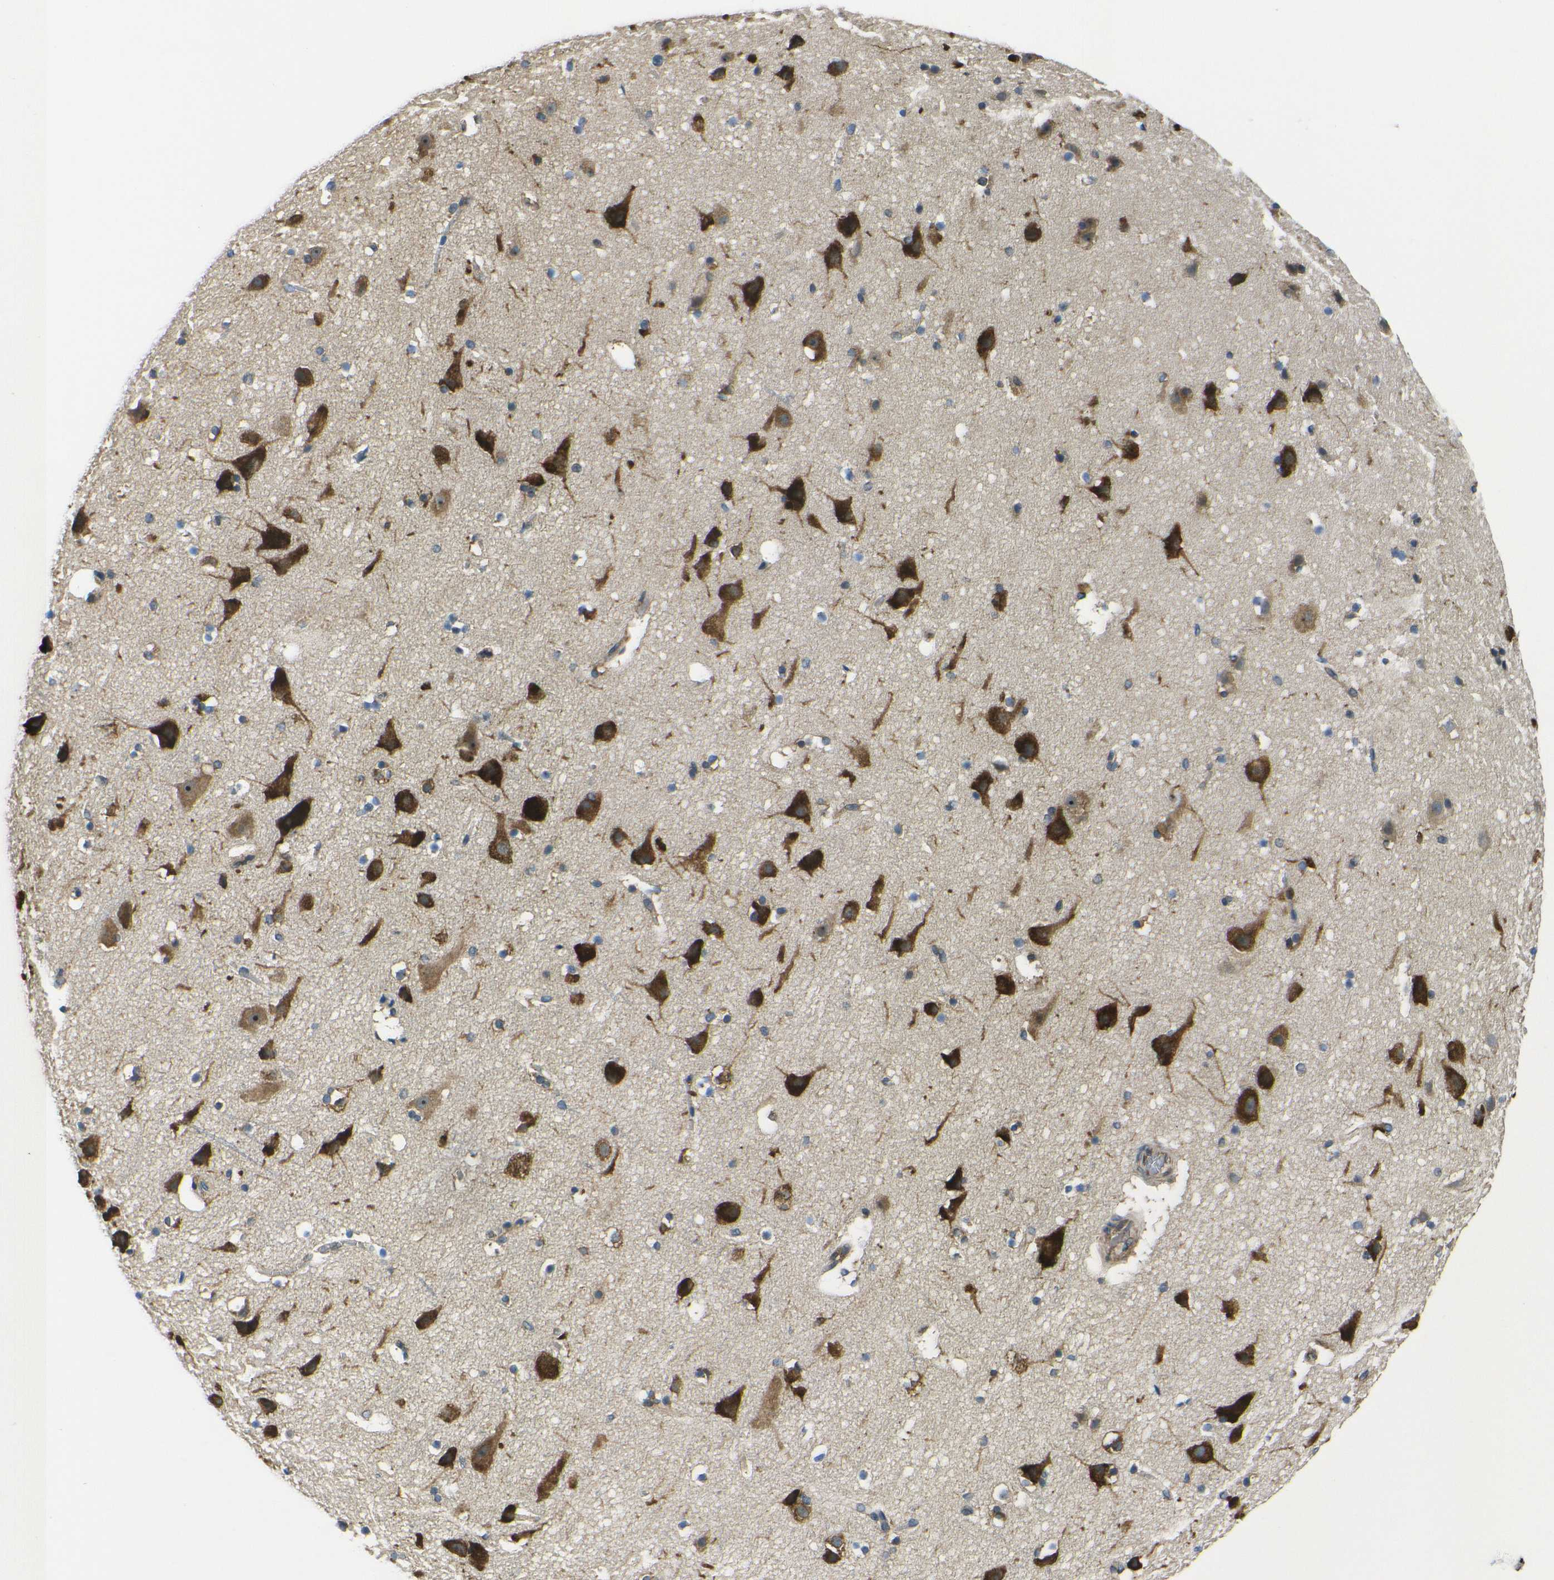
{"staining": {"intensity": "weak", "quantity": ">75%", "location": "cytoplasmic/membranous"}, "tissue": "cerebral cortex", "cell_type": "Endothelial cells", "image_type": "normal", "snomed": [{"axis": "morphology", "description": "Normal tissue, NOS"}, {"axis": "topography", "description": "Cerebral cortex"}], "caption": "Immunohistochemistry (IHC) image of normal cerebral cortex stained for a protein (brown), which displays low levels of weak cytoplasmic/membranous positivity in approximately >75% of endothelial cells.", "gene": "RPSA", "patient": {"sex": "male", "age": 45}}